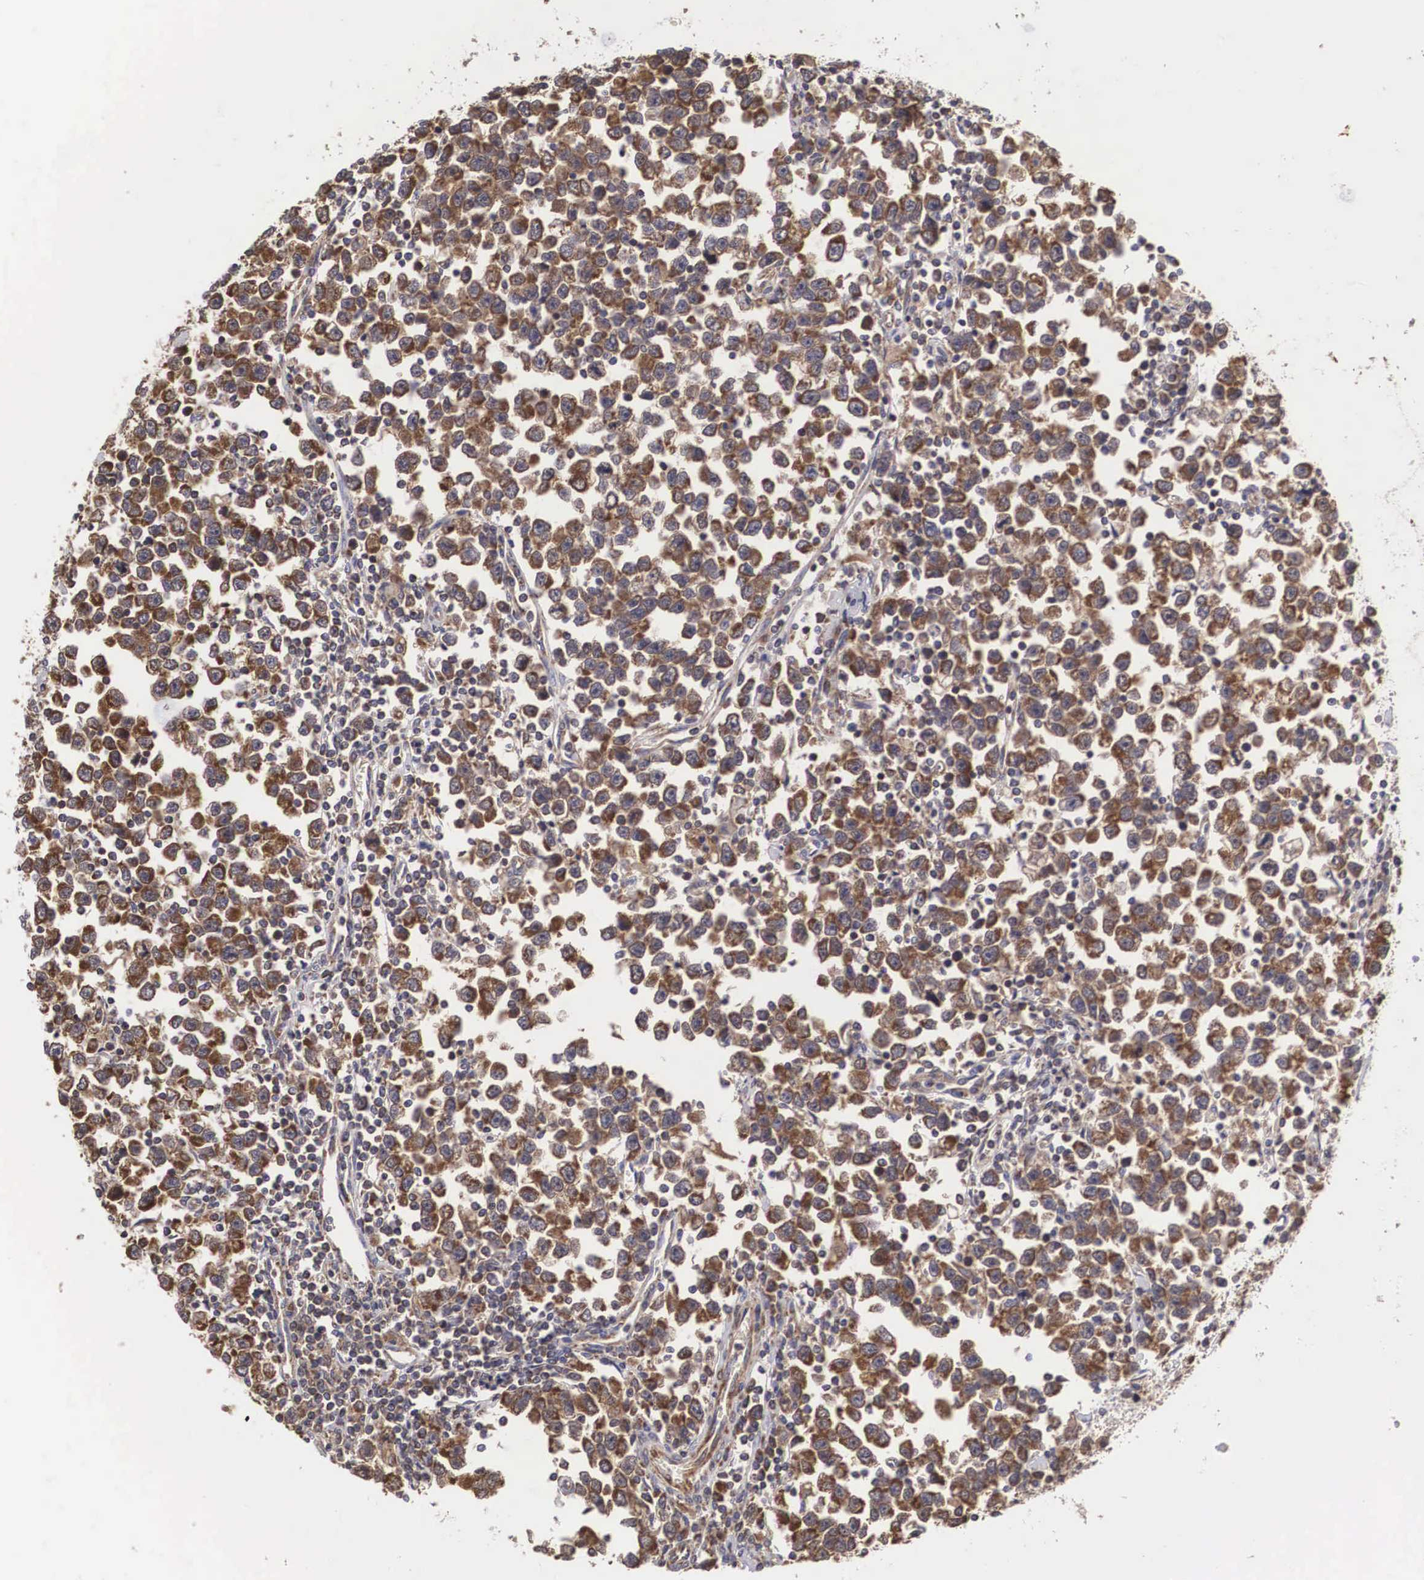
{"staining": {"intensity": "moderate", "quantity": ">75%", "location": "cytoplasmic/membranous"}, "tissue": "testis cancer", "cell_type": "Tumor cells", "image_type": "cancer", "snomed": [{"axis": "morphology", "description": "Seminoma, NOS"}, {"axis": "topography", "description": "Testis"}], "caption": "Seminoma (testis) stained with a protein marker demonstrates moderate staining in tumor cells.", "gene": "DHRS1", "patient": {"sex": "male", "age": 43}}